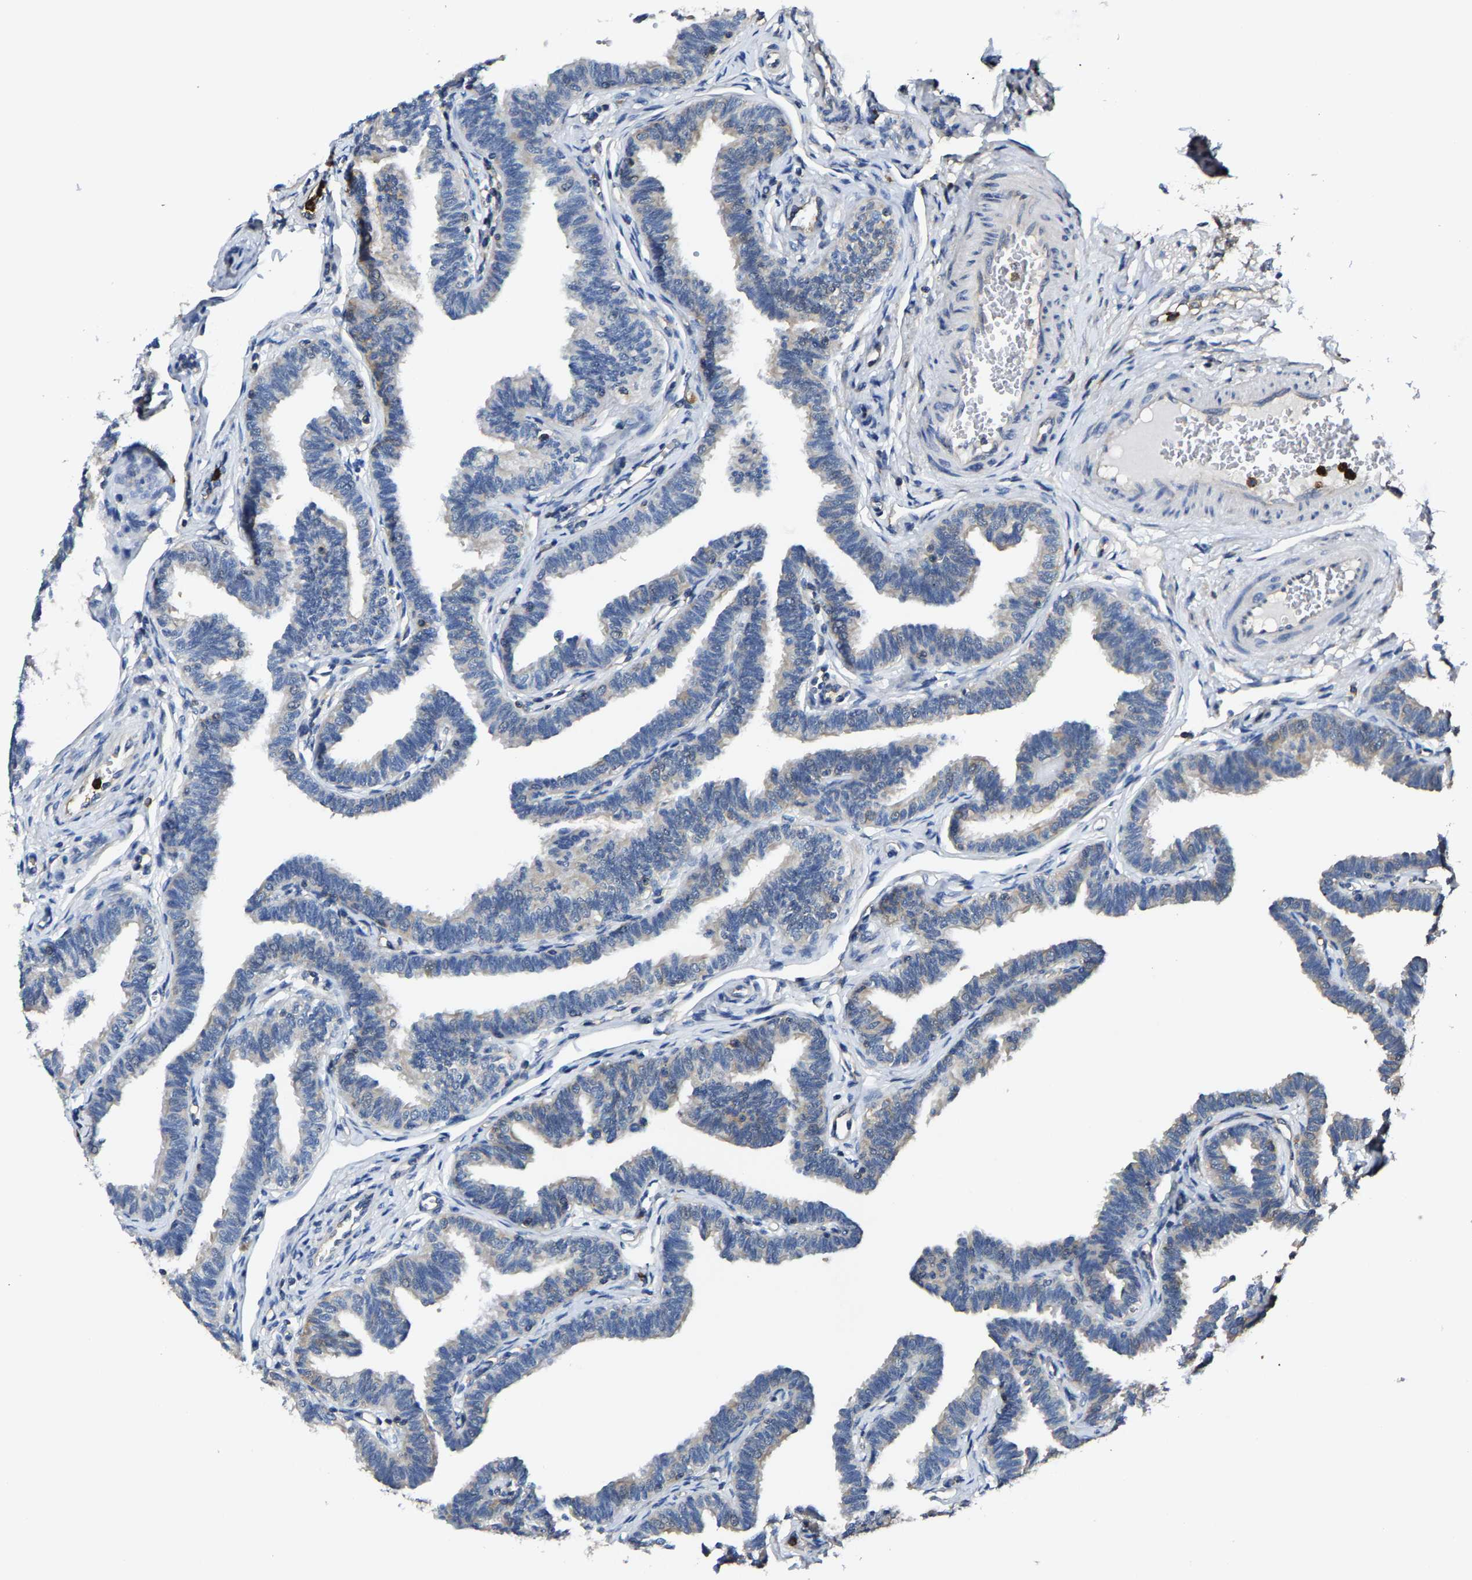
{"staining": {"intensity": "negative", "quantity": "none", "location": "none"}, "tissue": "fallopian tube", "cell_type": "Glandular cells", "image_type": "normal", "snomed": [{"axis": "morphology", "description": "Normal tissue, NOS"}, {"axis": "topography", "description": "Fallopian tube"}, {"axis": "topography", "description": "Ovary"}], "caption": "Glandular cells show no significant protein expression in unremarkable fallopian tube. (Stains: DAB immunohistochemistry (IHC) with hematoxylin counter stain, Microscopy: brightfield microscopy at high magnification).", "gene": "TRAF6", "patient": {"sex": "female", "age": 23}}